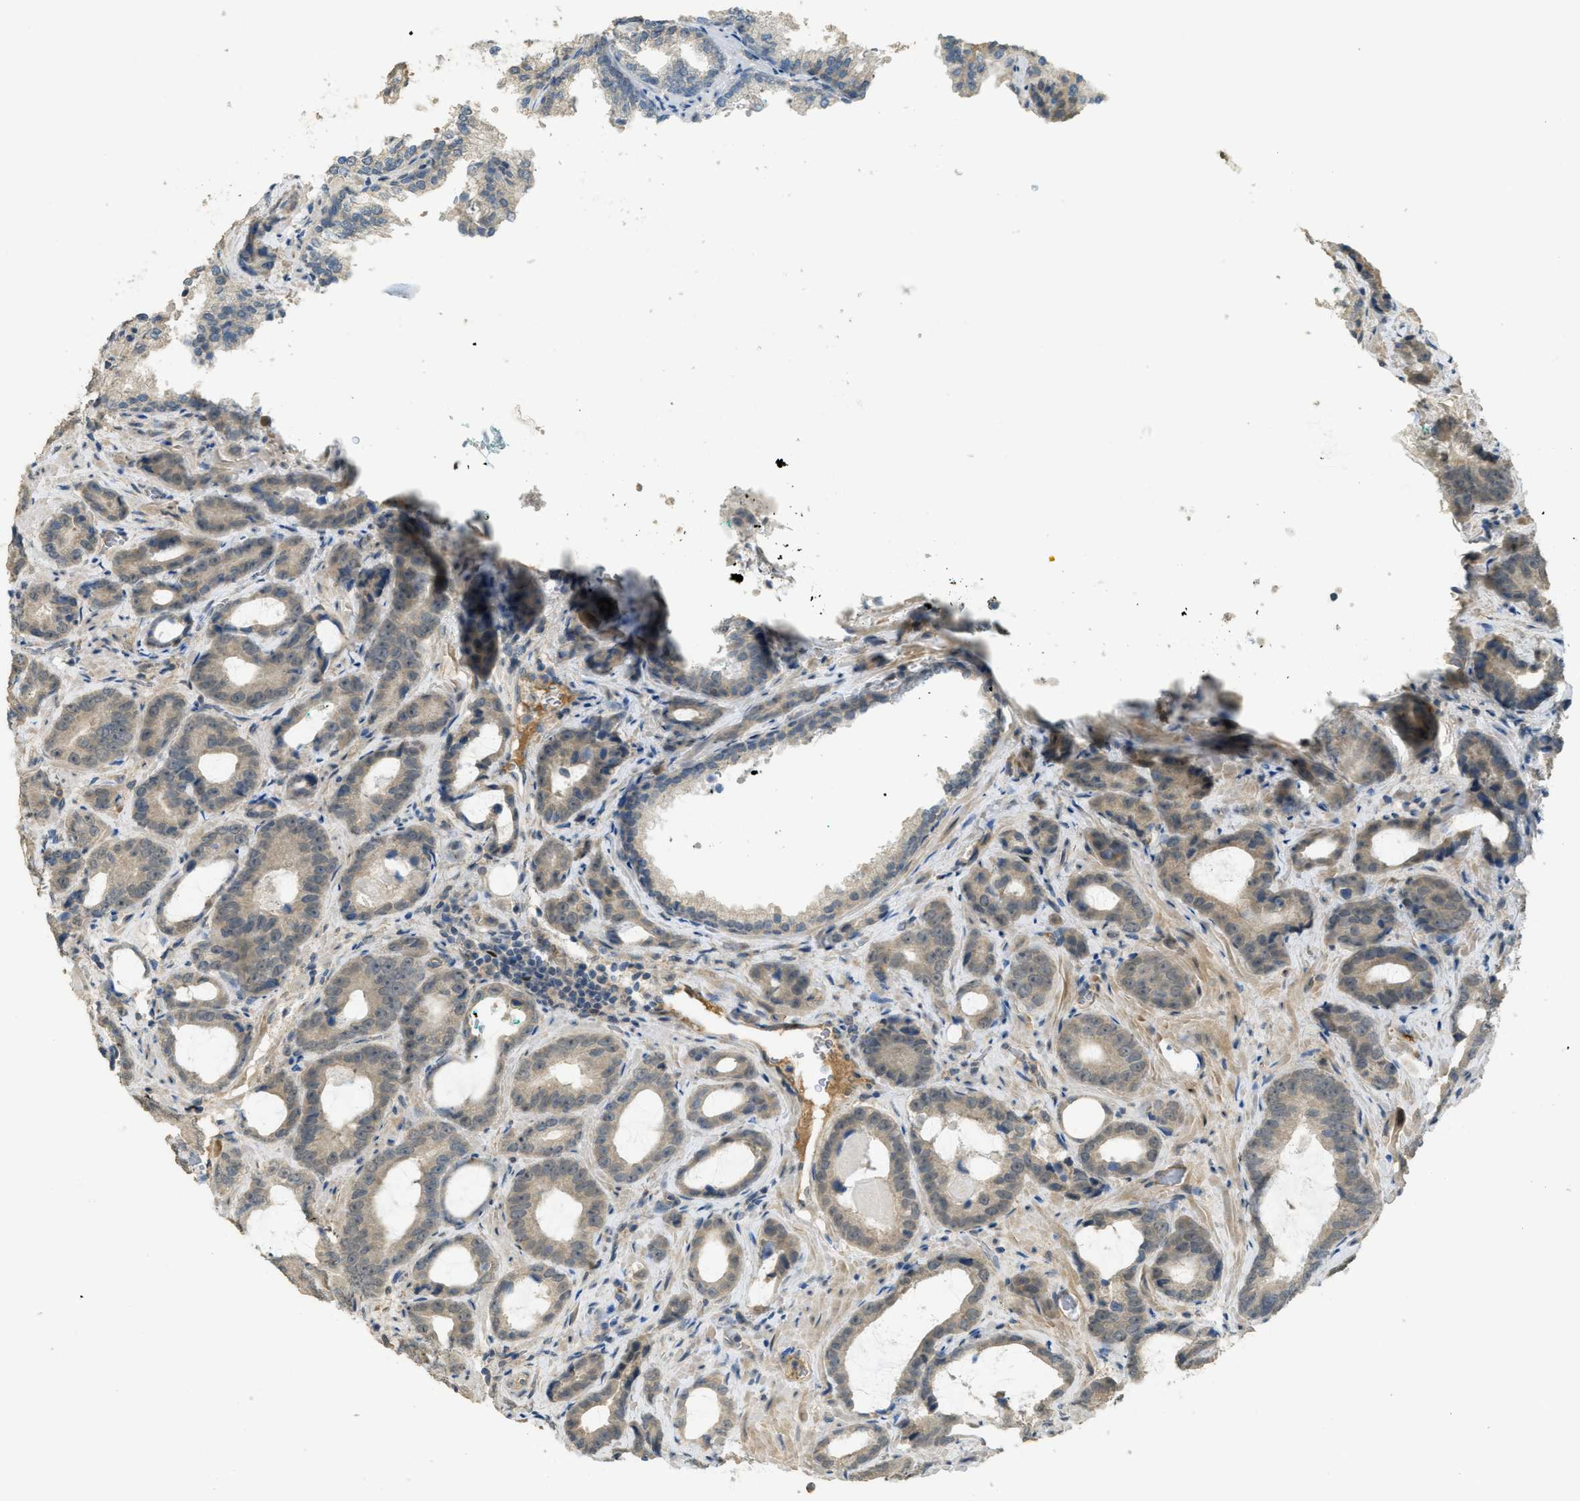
{"staining": {"intensity": "weak", "quantity": ">75%", "location": "cytoplasmic/membranous"}, "tissue": "prostate cancer", "cell_type": "Tumor cells", "image_type": "cancer", "snomed": [{"axis": "morphology", "description": "Adenocarcinoma, Low grade"}, {"axis": "topography", "description": "Prostate"}], "caption": "Tumor cells exhibit weak cytoplasmic/membranous staining in about >75% of cells in adenocarcinoma (low-grade) (prostate). Immunohistochemistry stains the protein in brown and the nuclei are stained blue.", "gene": "IGF2BP2", "patient": {"sex": "male", "age": 60}}